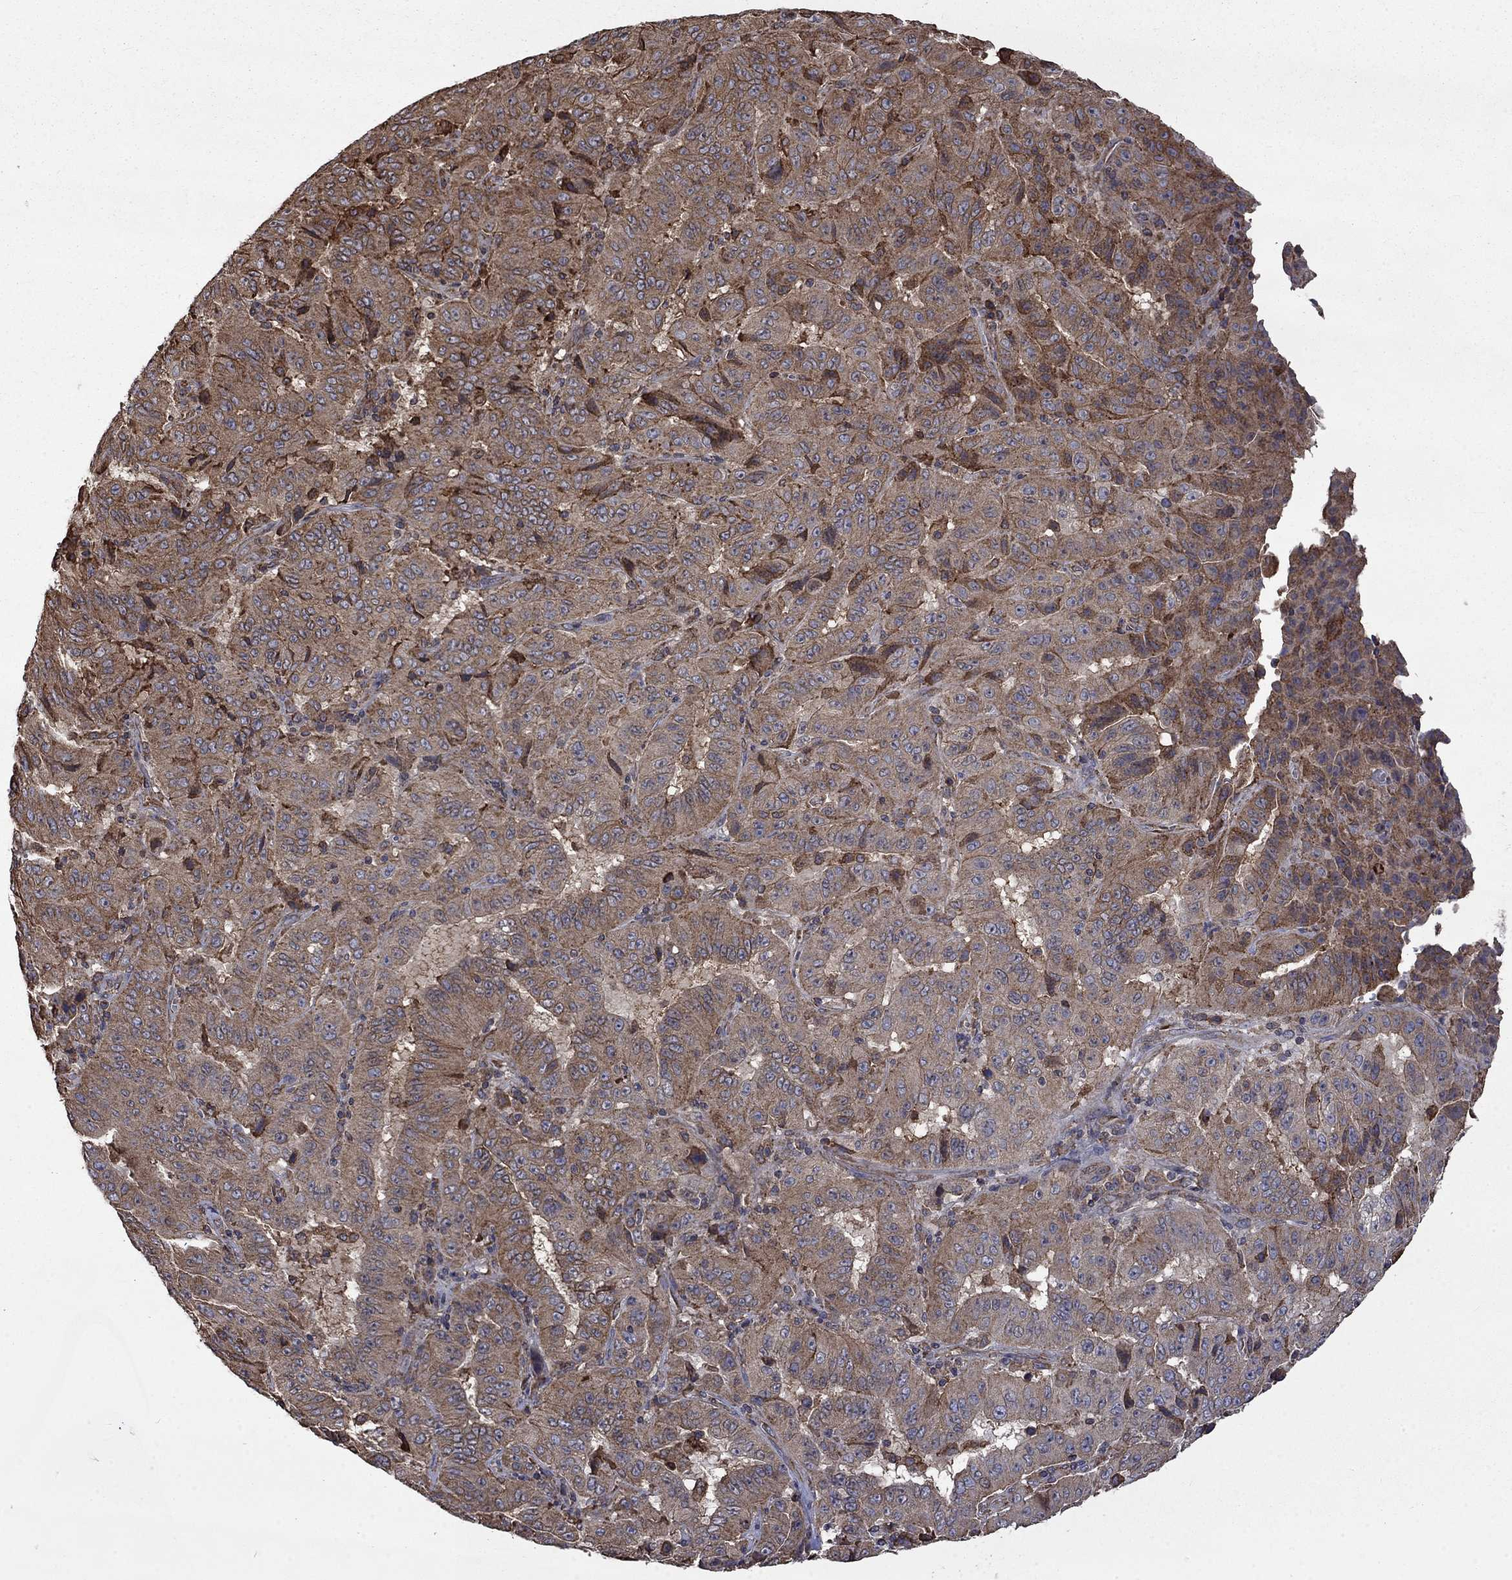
{"staining": {"intensity": "moderate", "quantity": "25%-75%", "location": "cytoplasmic/membranous"}, "tissue": "pancreatic cancer", "cell_type": "Tumor cells", "image_type": "cancer", "snomed": [{"axis": "morphology", "description": "Adenocarcinoma, NOS"}, {"axis": "topography", "description": "Pancreas"}], "caption": "Adenocarcinoma (pancreatic) was stained to show a protein in brown. There is medium levels of moderate cytoplasmic/membranous expression in about 25%-75% of tumor cells. The staining was performed using DAB (3,3'-diaminobenzidine), with brown indicating positive protein expression. Nuclei are stained blue with hematoxylin.", "gene": "ESRRA", "patient": {"sex": "male", "age": 63}}